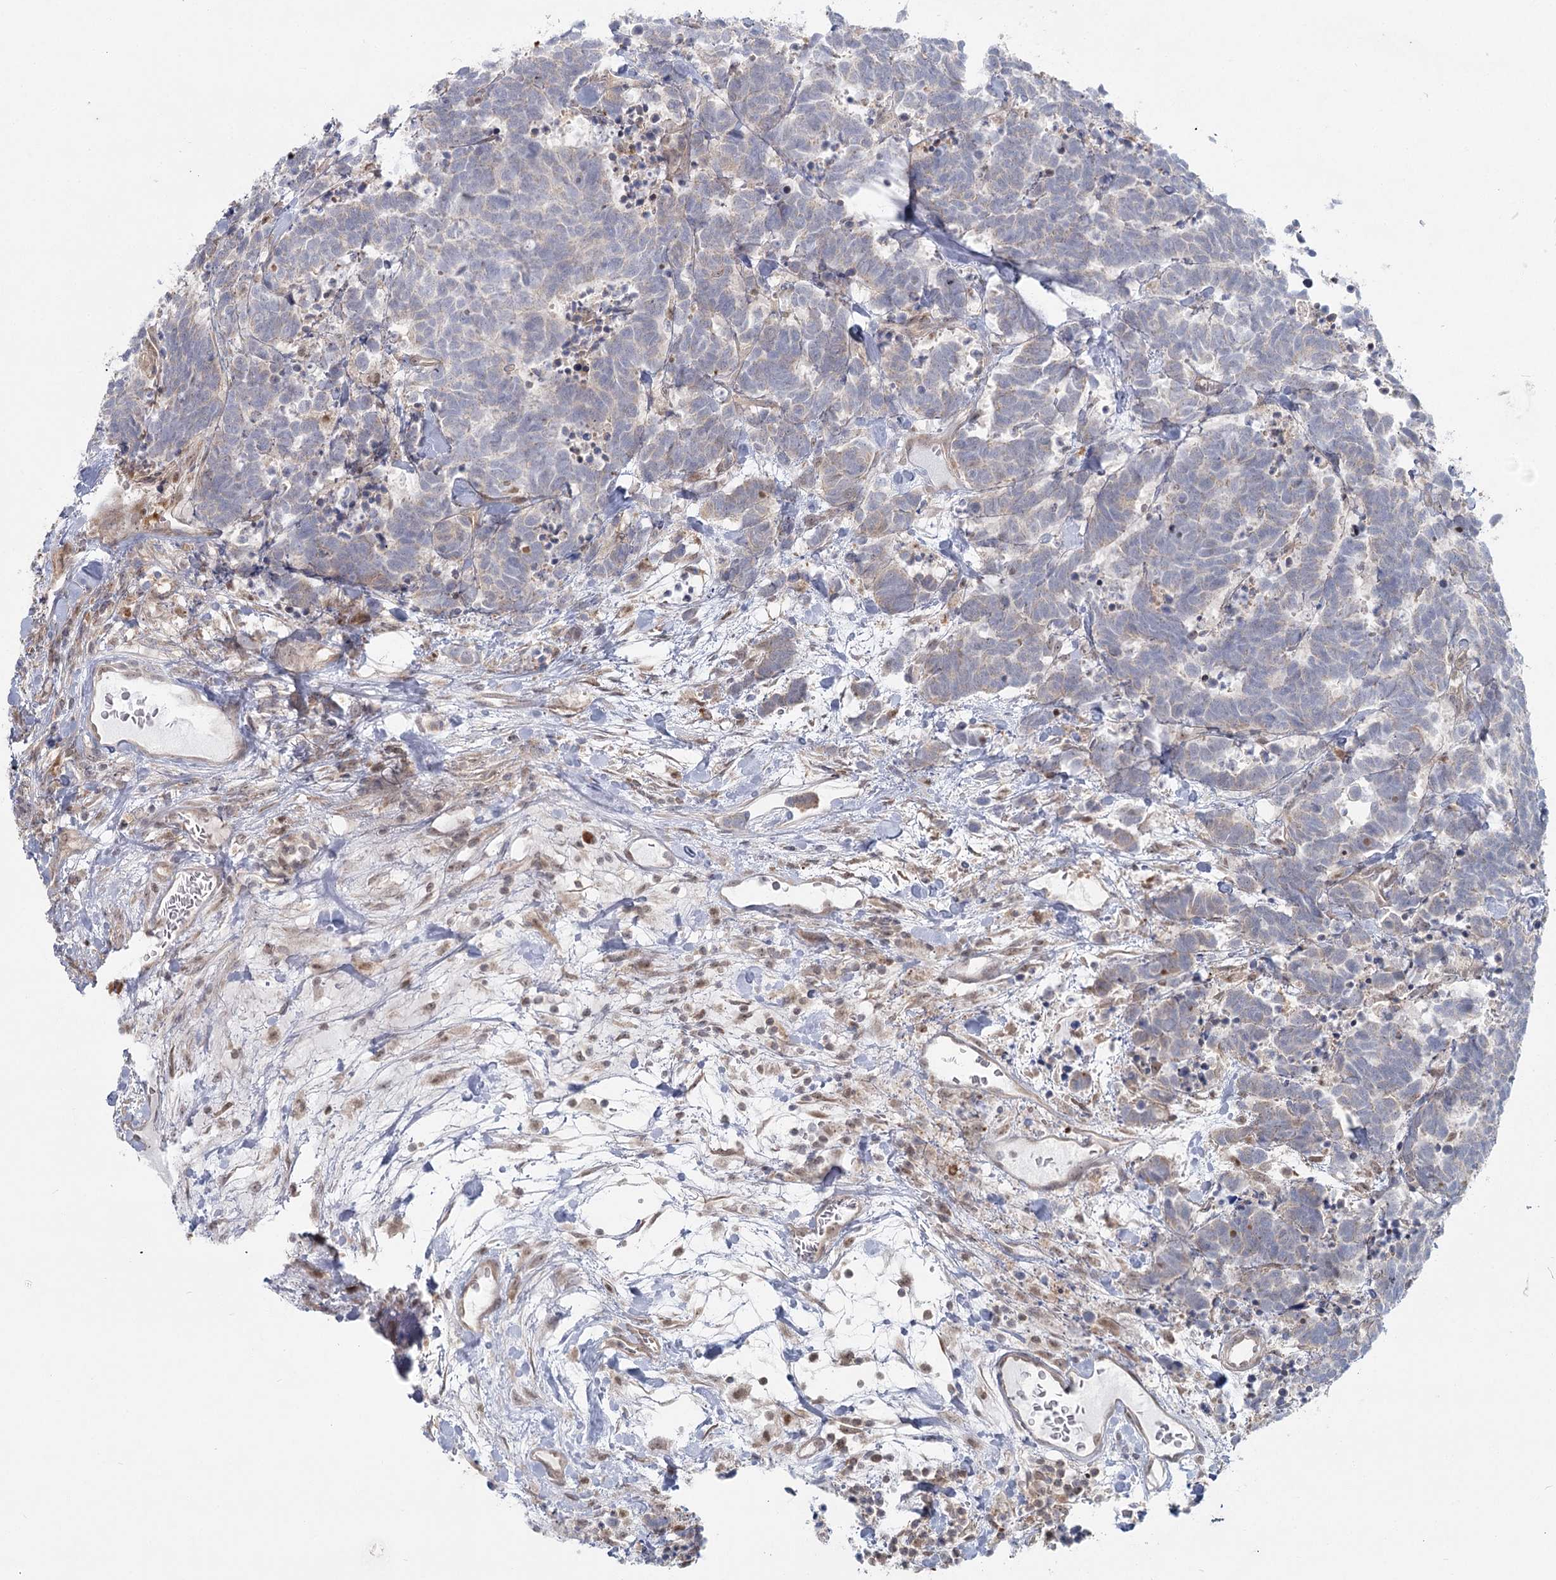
{"staining": {"intensity": "weak", "quantity": "<25%", "location": "cytoplasmic/membranous"}, "tissue": "carcinoid", "cell_type": "Tumor cells", "image_type": "cancer", "snomed": [{"axis": "morphology", "description": "Carcinoma, NOS"}, {"axis": "morphology", "description": "Carcinoid, malignant, NOS"}, {"axis": "topography", "description": "Urinary bladder"}], "caption": "An immunohistochemistry (IHC) photomicrograph of carcinoid is shown. There is no staining in tumor cells of carcinoid.", "gene": "THNSL1", "patient": {"sex": "male", "age": 57}}